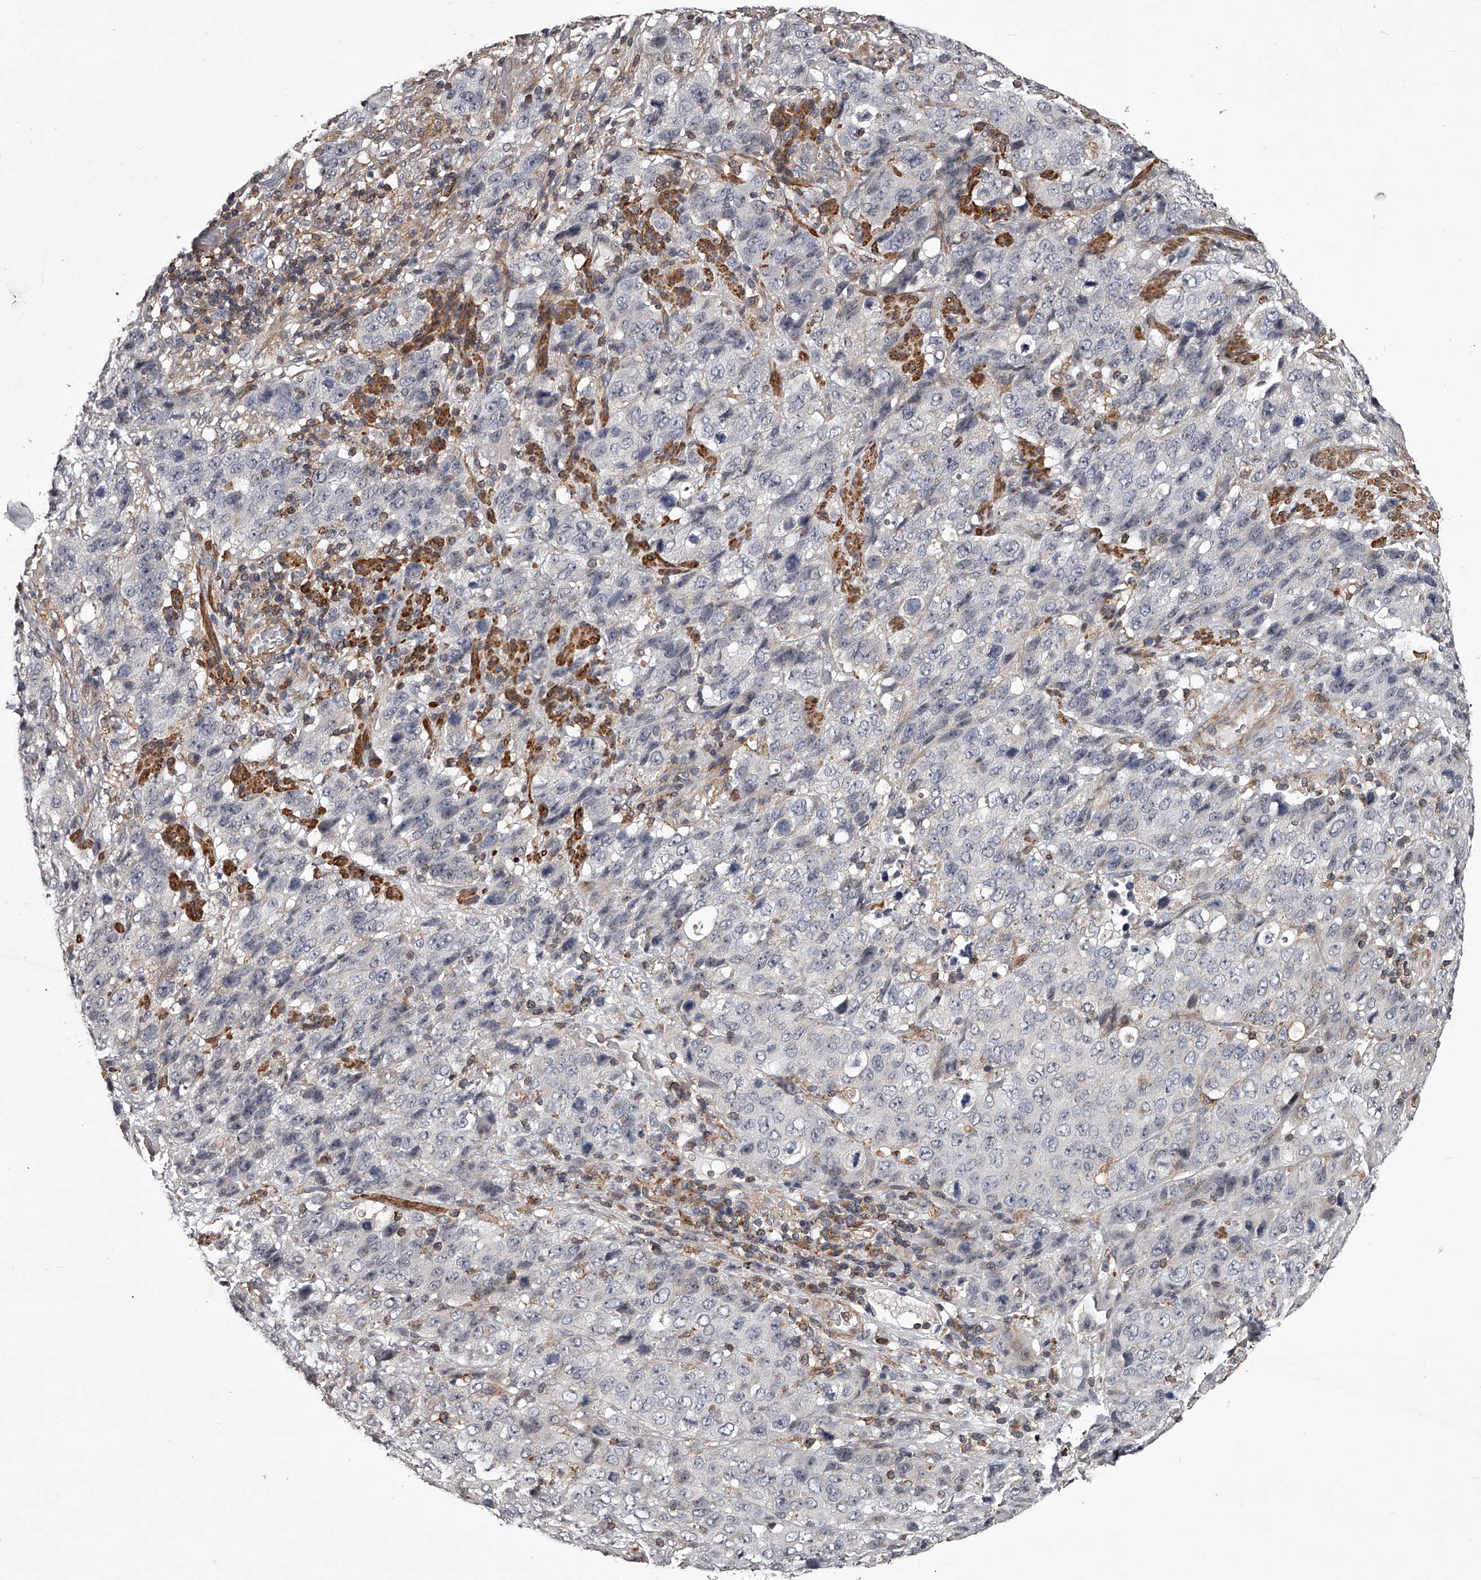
{"staining": {"intensity": "negative", "quantity": "none", "location": "none"}, "tissue": "stomach cancer", "cell_type": "Tumor cells", "image_type": "cancer", "snomed": [{"axis": "morphology", "description": "Adenocarcinoma, NOS"}, {"axis": "topography", "description": "Stomach"}], "caption": "Tumor cells are negative for brown protein staining in adenocarcinoma (stomach).", "gene": "RRP36", "patient": {"sex": "male", "age": 48}}